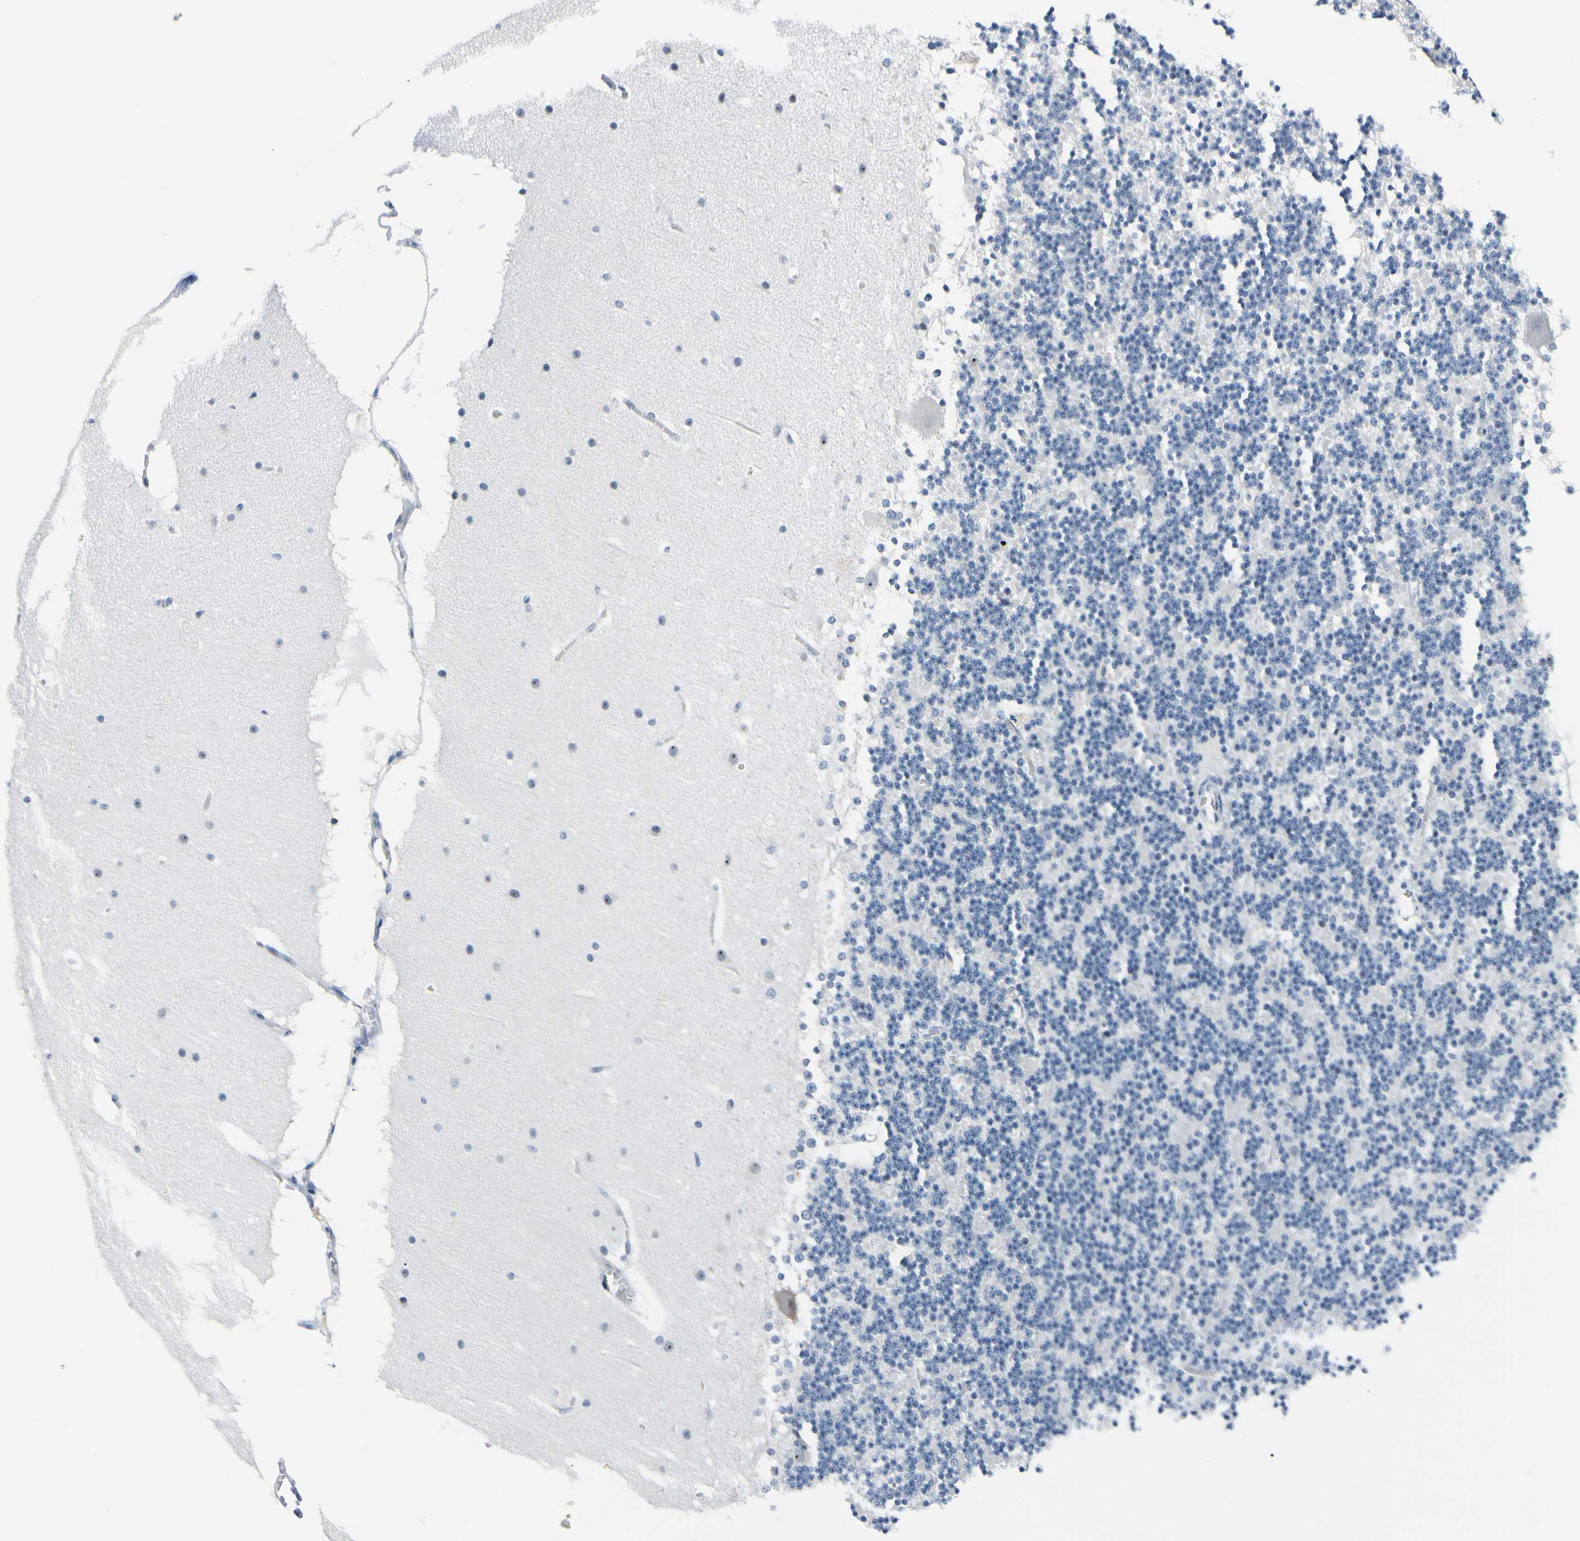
{"staining": {"intensity": "negative", "quantity": "none", "location": "none"}, "tissue": "cerebellum", "cell_type": "Cells in granular layer", "image_type": "normal", "snomed": [{"axis": "morphology", "description": "Normal tissue, NOS"}, {"axis": "topography", "description": "Cerebellum"}], "caption": "Human cerebellum stained for a protein using immunohistochemistry reveals no staining in cells in granular layer.", "gene": "ZSCAN1", "patient": {"sex": "female", "age": 19}}